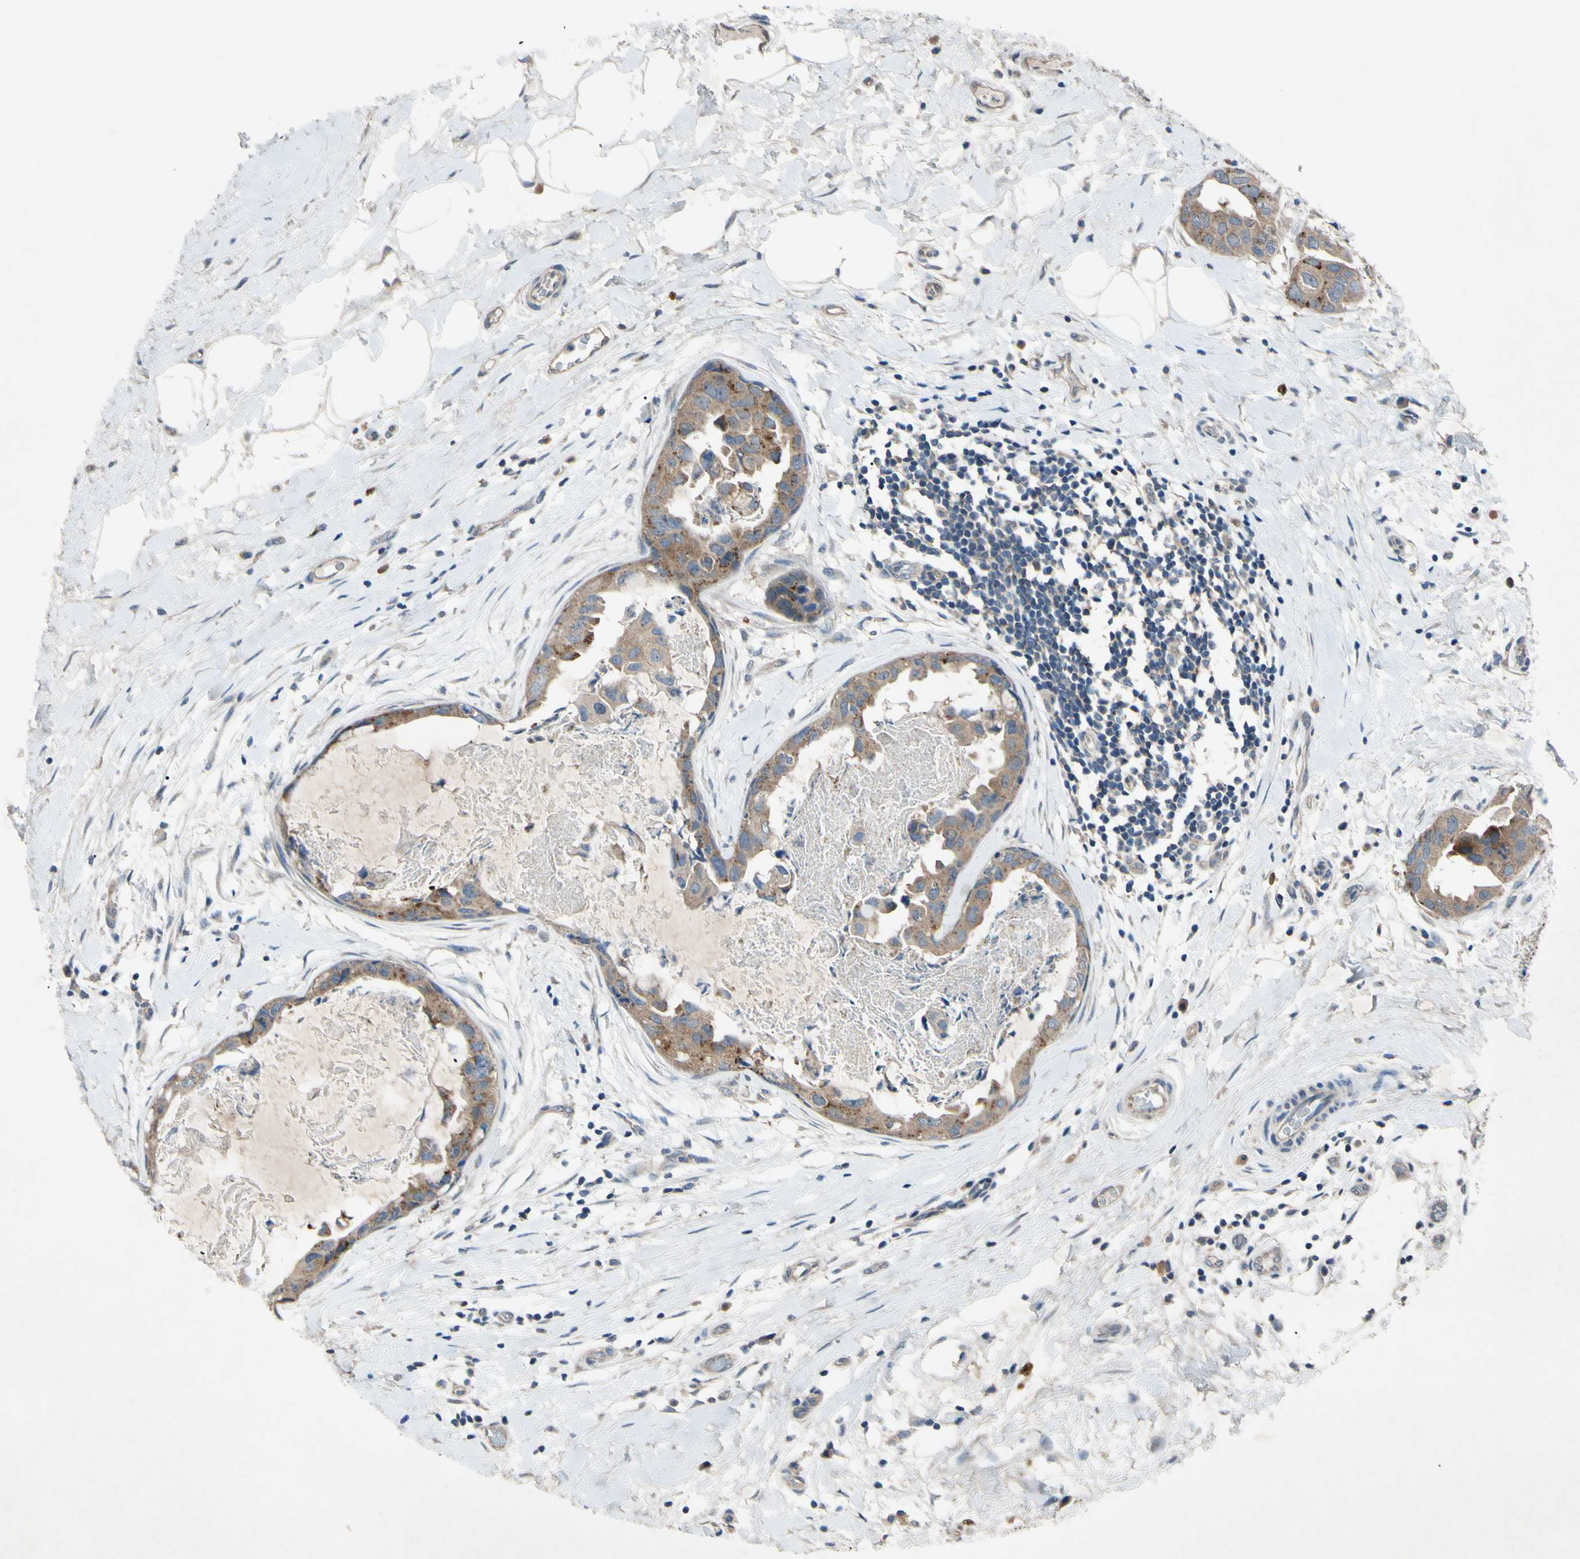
{"staining": {"intensity": "moderate", "quantity": ">75%", "location": "cytoplasmic/membranous"}, "tissue": "breast cancer", "cell_type": "Tumor cells", "image_type": "cancer", "snomed": [{"axis": "morphology", "description": "Duct carcinoma"}, {"axis": "topography", "description": "Breast"}], "caption": "DAB immunohistochemical staining of infiltrating ductal carcinoma (breast) demonstrates moderate cytoplasmic/membranous protein positivity in approximately >75% of tumor cells.", "gene": "HILPDA", "patient": {"sex": "female", "age": 40}}